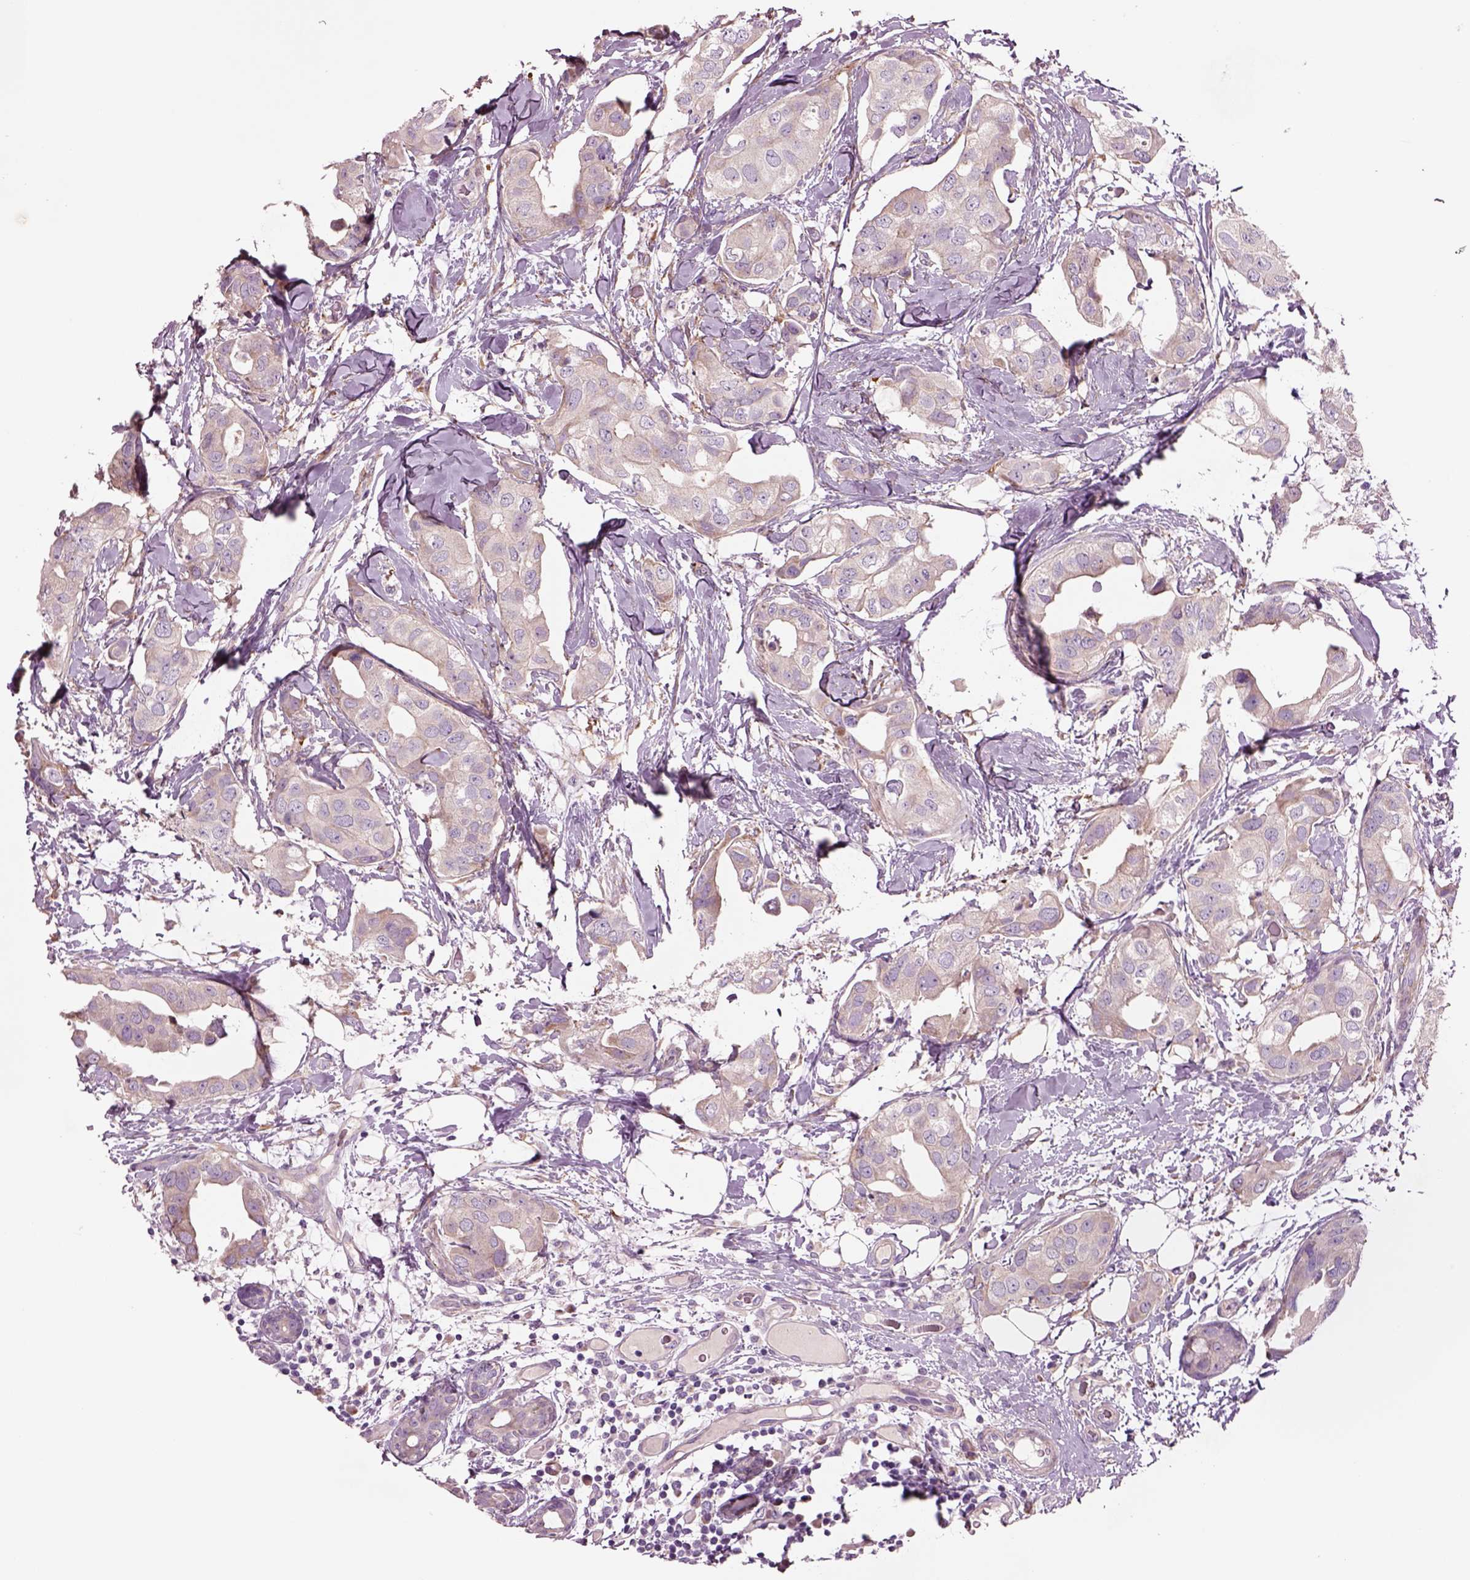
{"staining": {"intensity": "negative", "quantity": "none", "location": "none"}, "tissue": "breast cancer", "cell_type": "Tumor cells", "image_type": "cancer", "snomed": [{"axis": "morphology", "description": "Normal tissue, NOS"}, {"axis": "morphology", "description": "Duct carcinoma"}, {"axis": "topography", "description": "Breast"}], "caption": "This photomicrograph is of breast cancer (intraductal carcinoma) stained with immunohistochemistry to label a protein in brown with the nuclei are counter-stained blue. There is no staining in tumor cells.", "gene": "PLPP7", "patient": {"sex": "female", "age": 40}}